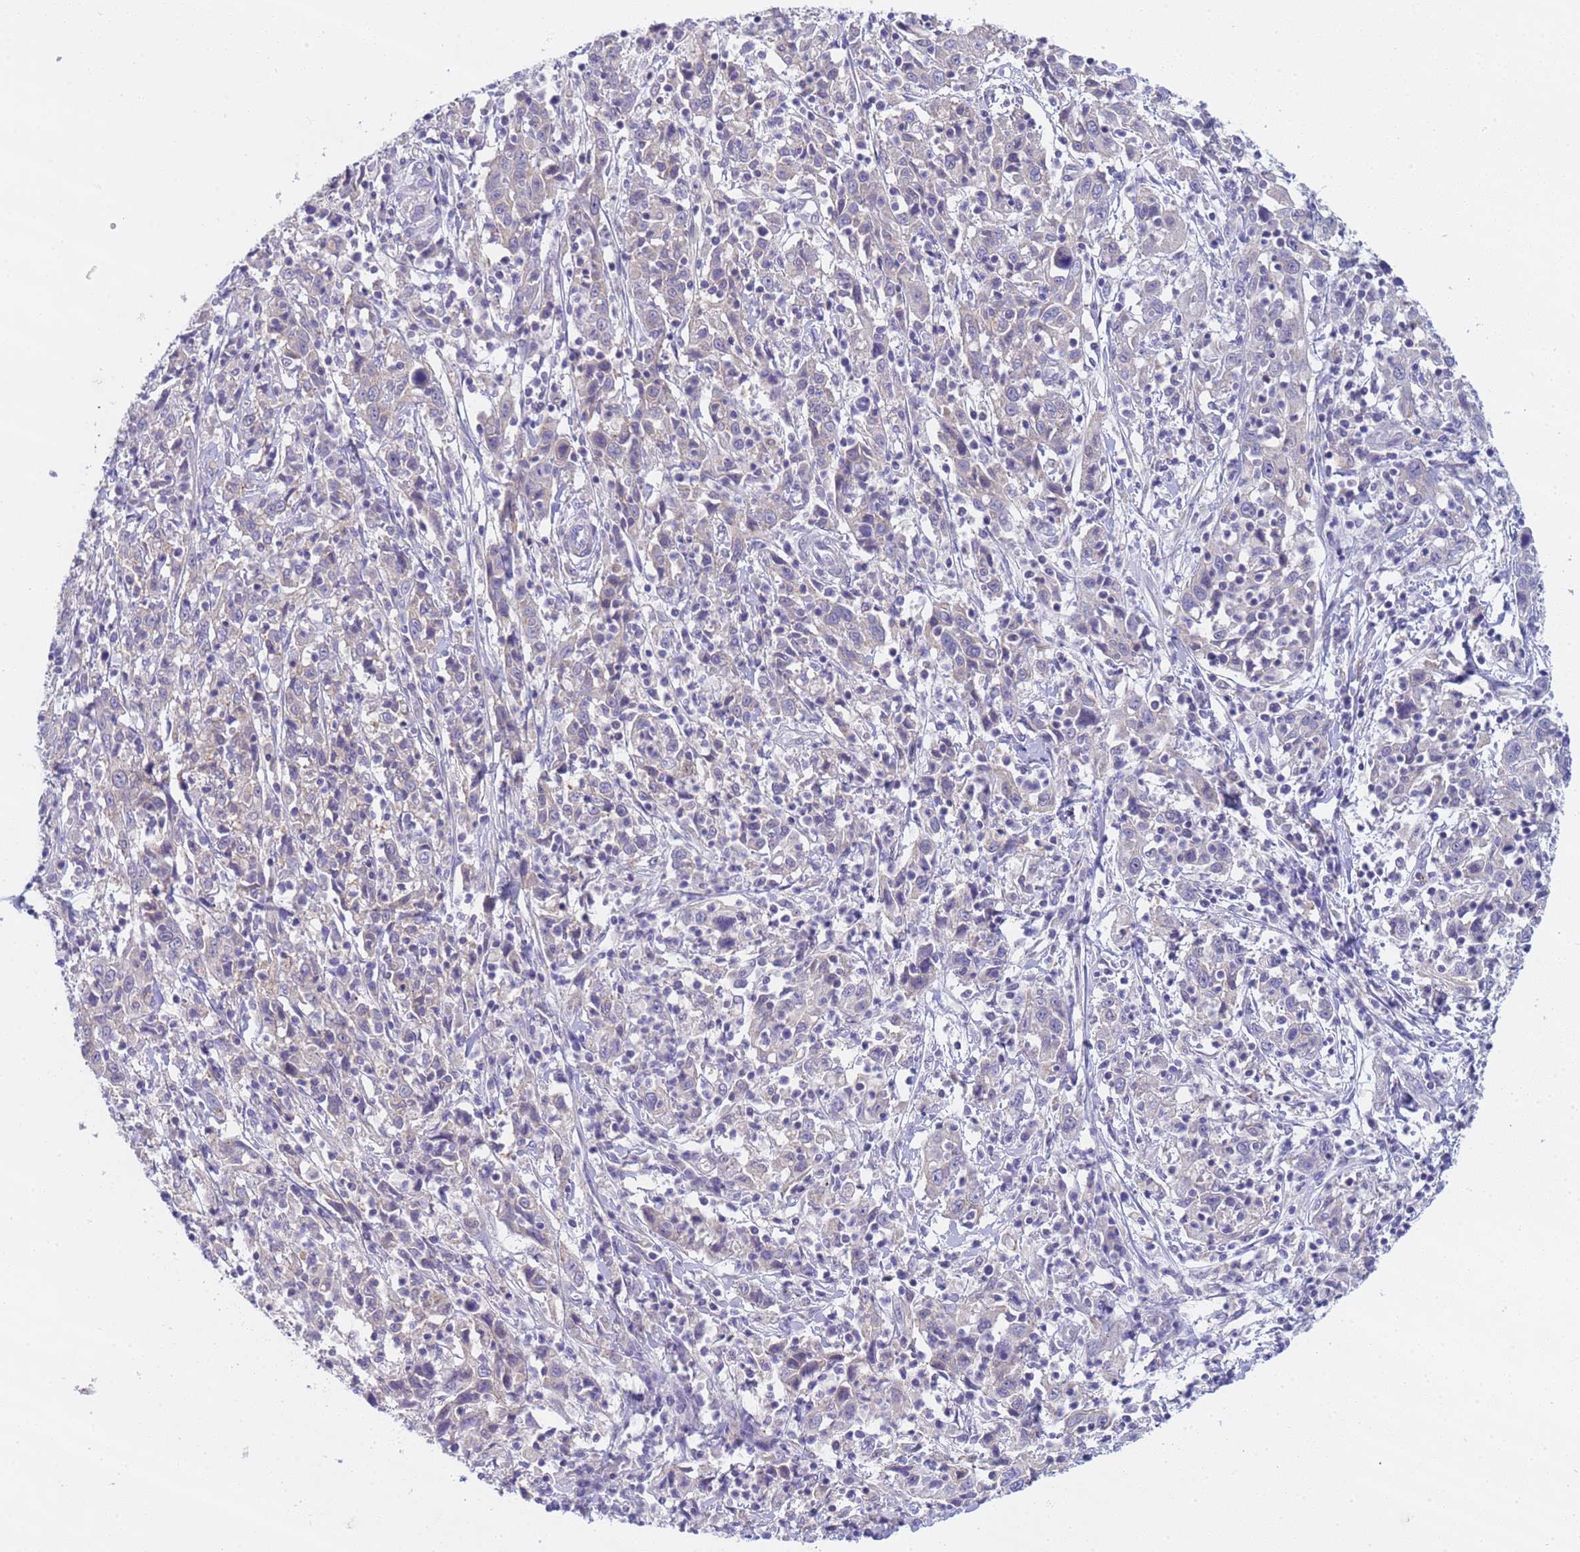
{"staining": {"intensity": "negative", "quantity": "none", "location": "none"}, "tissue": "cervical cancer", "cell_type": "Tumor cells", "image_type": "cancer", "snomed": [{"axis": "morphology", "description": "Squamous cell carcinoma, NOS"}, {"axis": "topography", "description": "Cervix"}], "caption": "This is a micrograph of immunohistochemistry (IHC) staining of cervical squamous cell carcinoma, which shows no staining in tumor cells.", "gene": "CAPN7", "patient": {"sex": "female", "age": 46}}